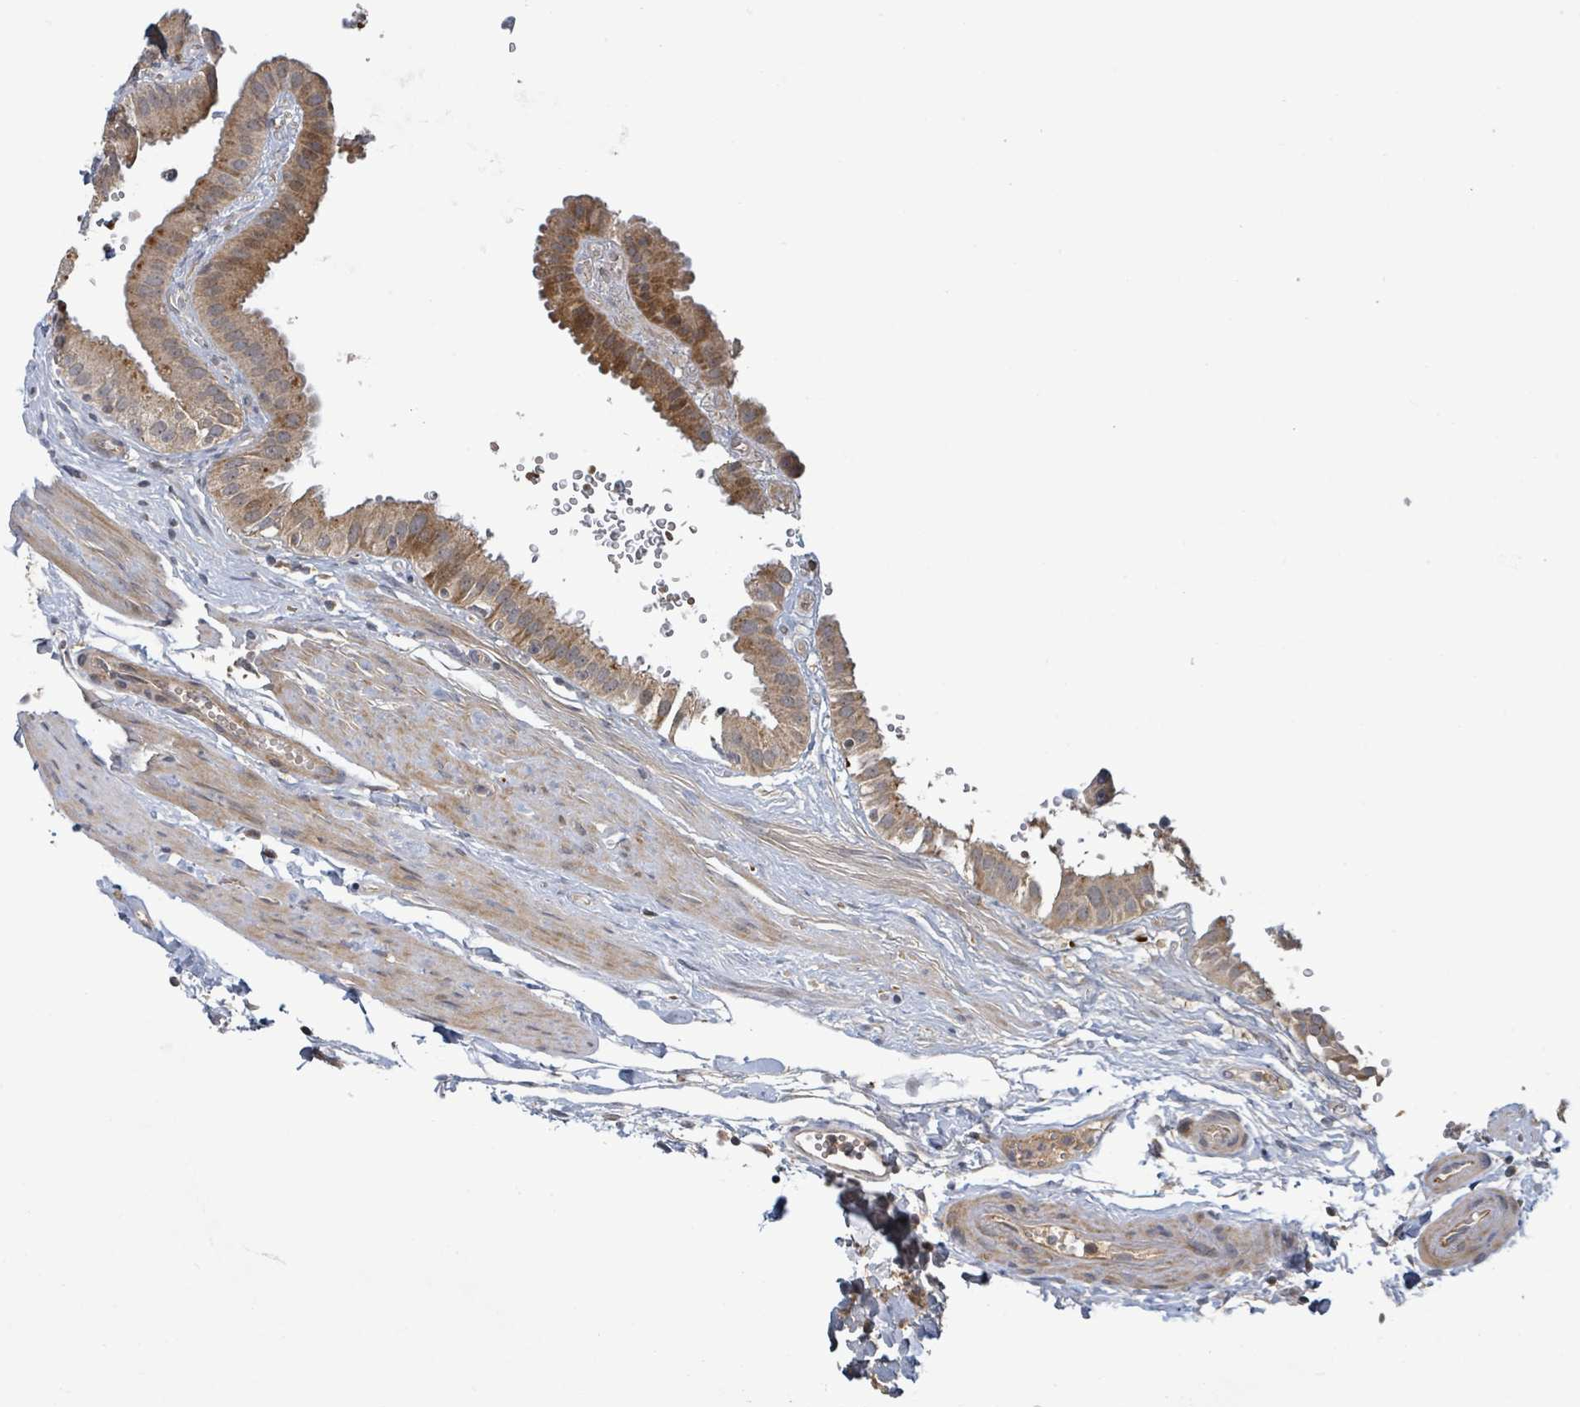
{"staining": {"intensity": "moderate", "quantity": ">75%", "location": "cytoplasmic/membranous"}, "tissue": "gallbladder", "cell_type": "Glandular cells", "image_type": "normal", "snomed": [{"axis": "morphology", "description": "Normal tissue, NOS"}, {"axis": "topography", "description": "Gallbladder"}], "caption": "High-magnification brightfield microscopy of unremarkable gallbladder stained with DAB (brown) and counterstained with hematoxylin (blue). glandular cells exhibit moderate cytoplasmic/membranous positivity is appreciated in about>75% of cells. The staining was performed using DAB to visualize the protein expression in brown, while the nuclei were stained in blue with hematoxylin (Magnification: 20x).", "gene": "ITGA11", "patient": {"sex": "female", "age": 61}}